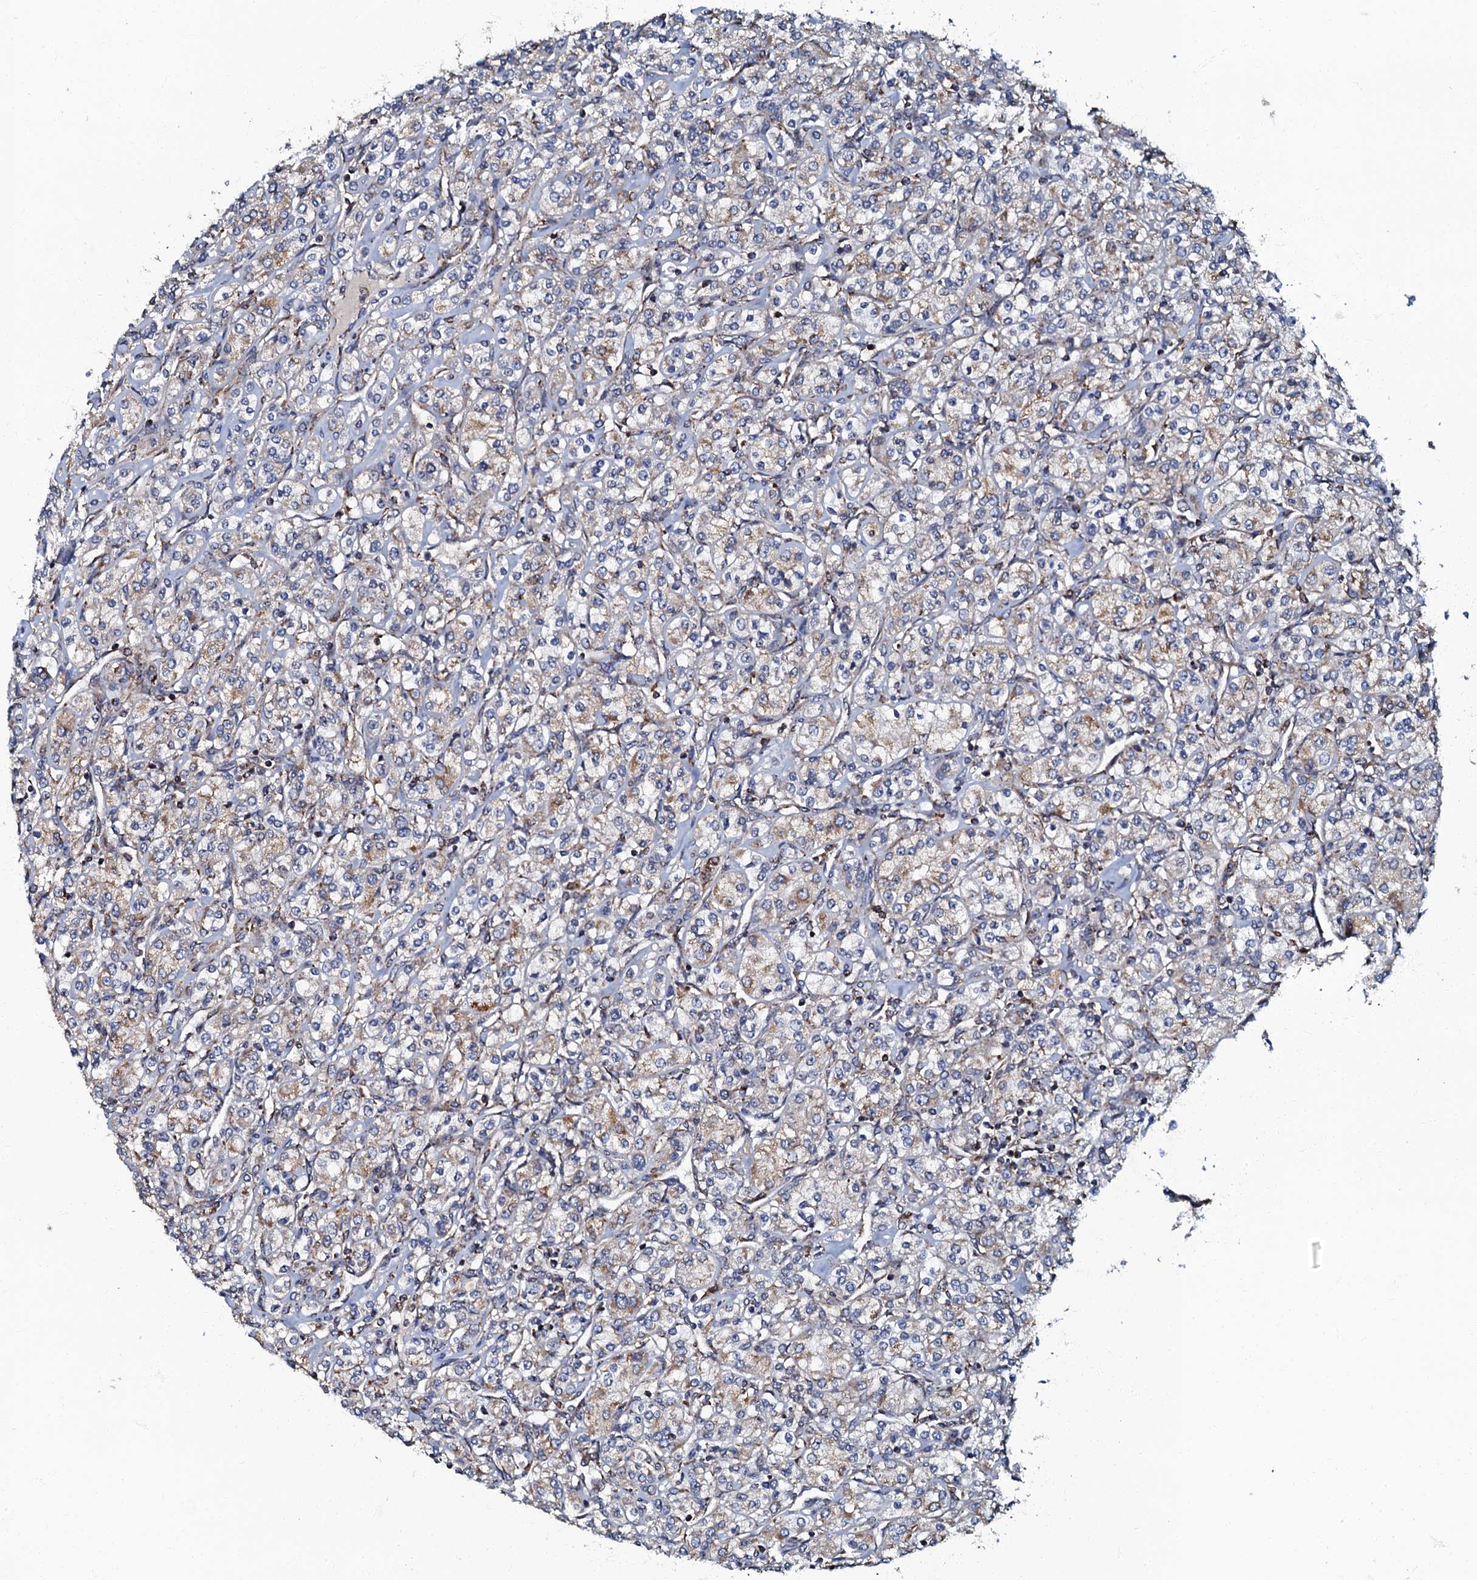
{"staining": {"intensity": "weak", "quantity": "<25%", "location": "cytoplasmic/membranous"}, "tissue": "renal cancer", "cell_type": "Tumor cells", "image_type": "cancer", "snomed": [{"axis": "morphology", "description": "Adenocarcinoma, NOS"}, {"axis": "topography", "description": "Kidney"}], "caption": "Renal cancer stained for a protein using immunohistochemistry reveals no positivity tumor cells.", "gene": "NDUFA12", "patient": {"sex": "male", "age": 77}}